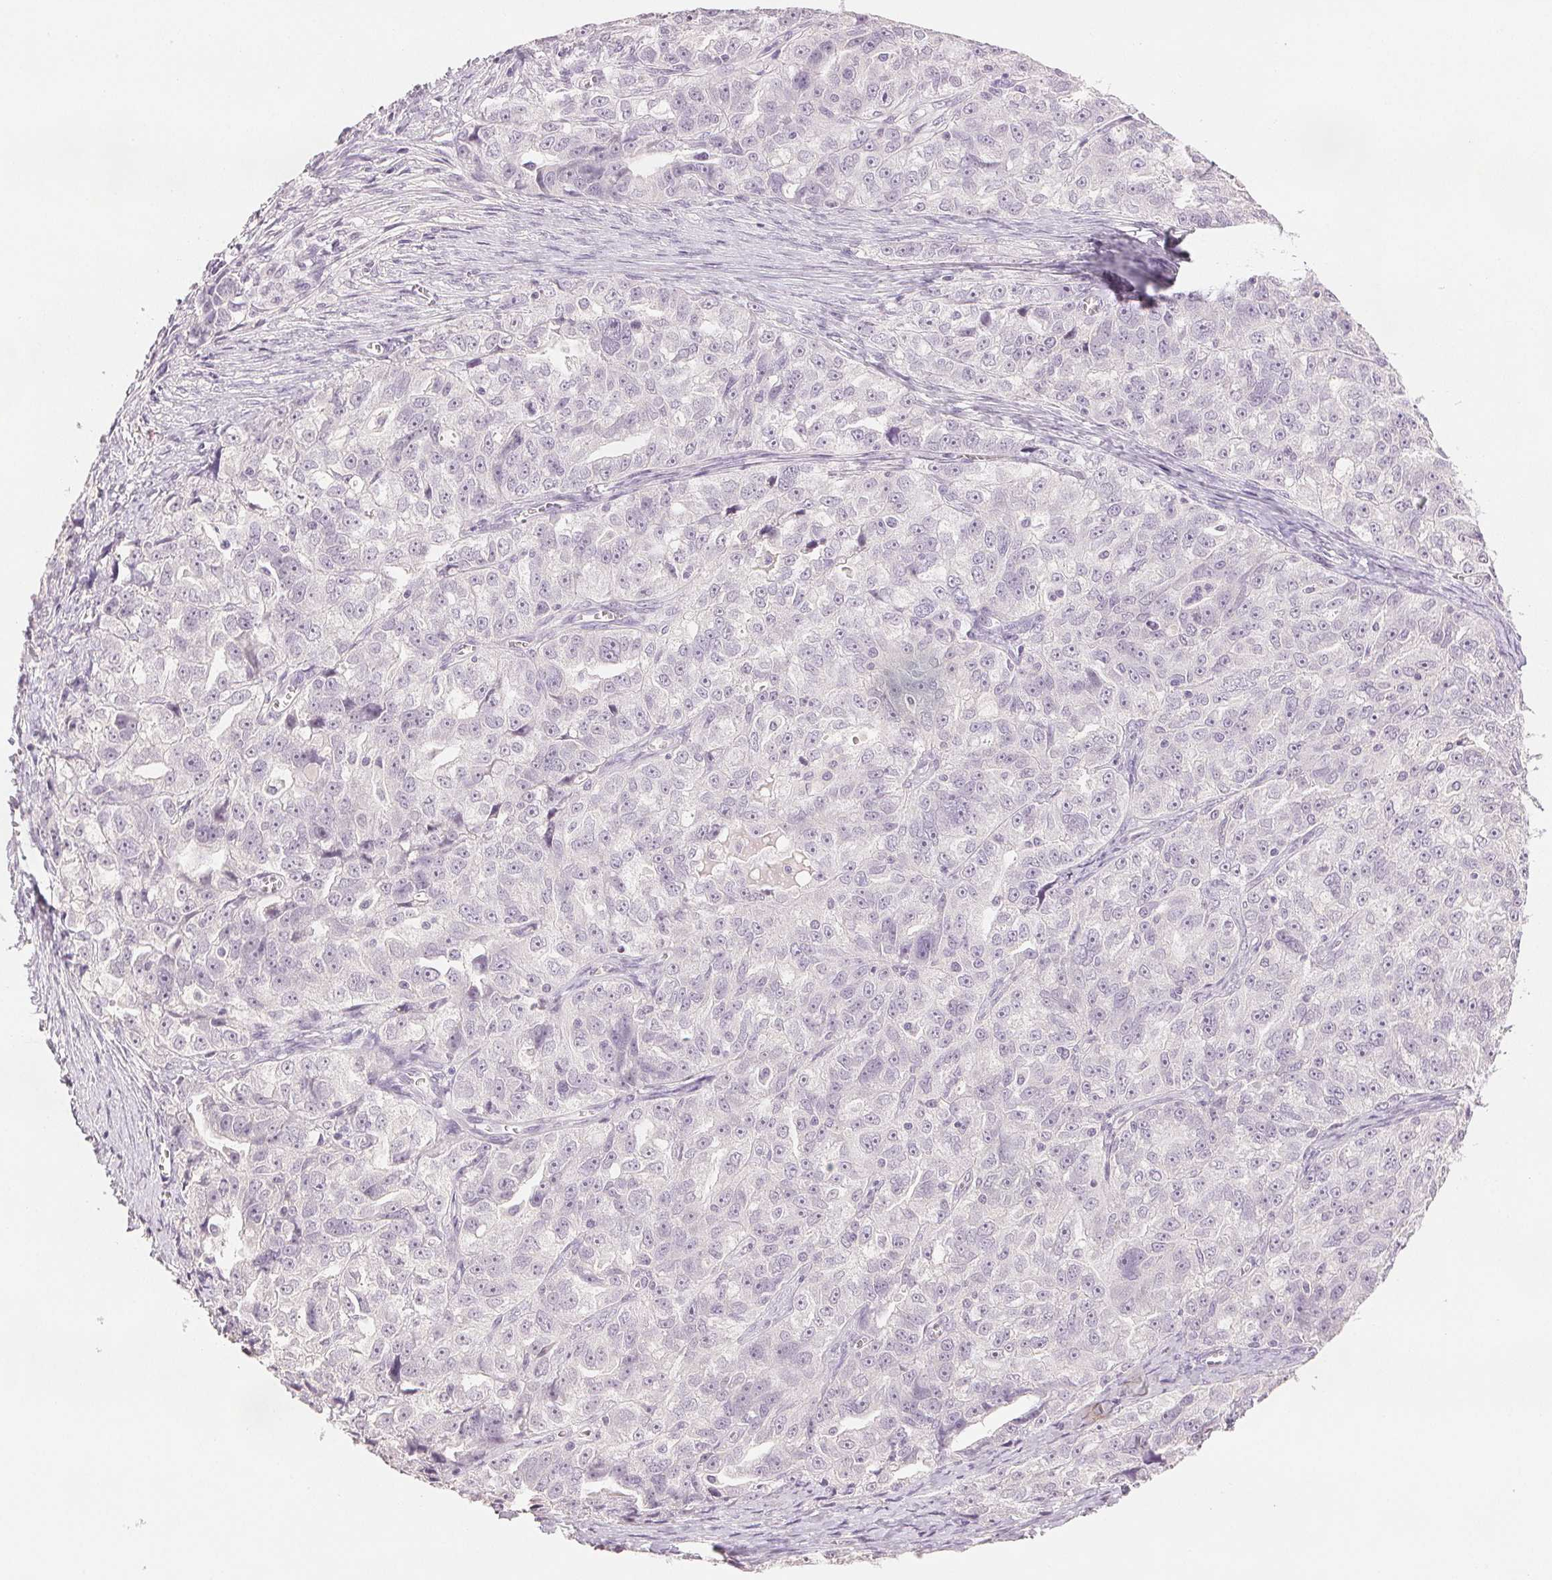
{"staining": {"intensity": "negative", "quantity": "none", "location": "none"}, "tissue": "ovarian cancer", "cell_type": "Tumor cells", "image_type": "cancer", "snomed": [{"axis": "morphology", "description": "Cystadenocarcinoma, serous, NOS"}, {"axis": "topography", "description": "Ovary"}], "caption": "Serous cystadenocarcinoma (ovarian) was stained to show a protein in brown. There is no significant positivity in tumor cells.", "gene": "SCGN", "patient": {"sex": "female", "age": 51}}